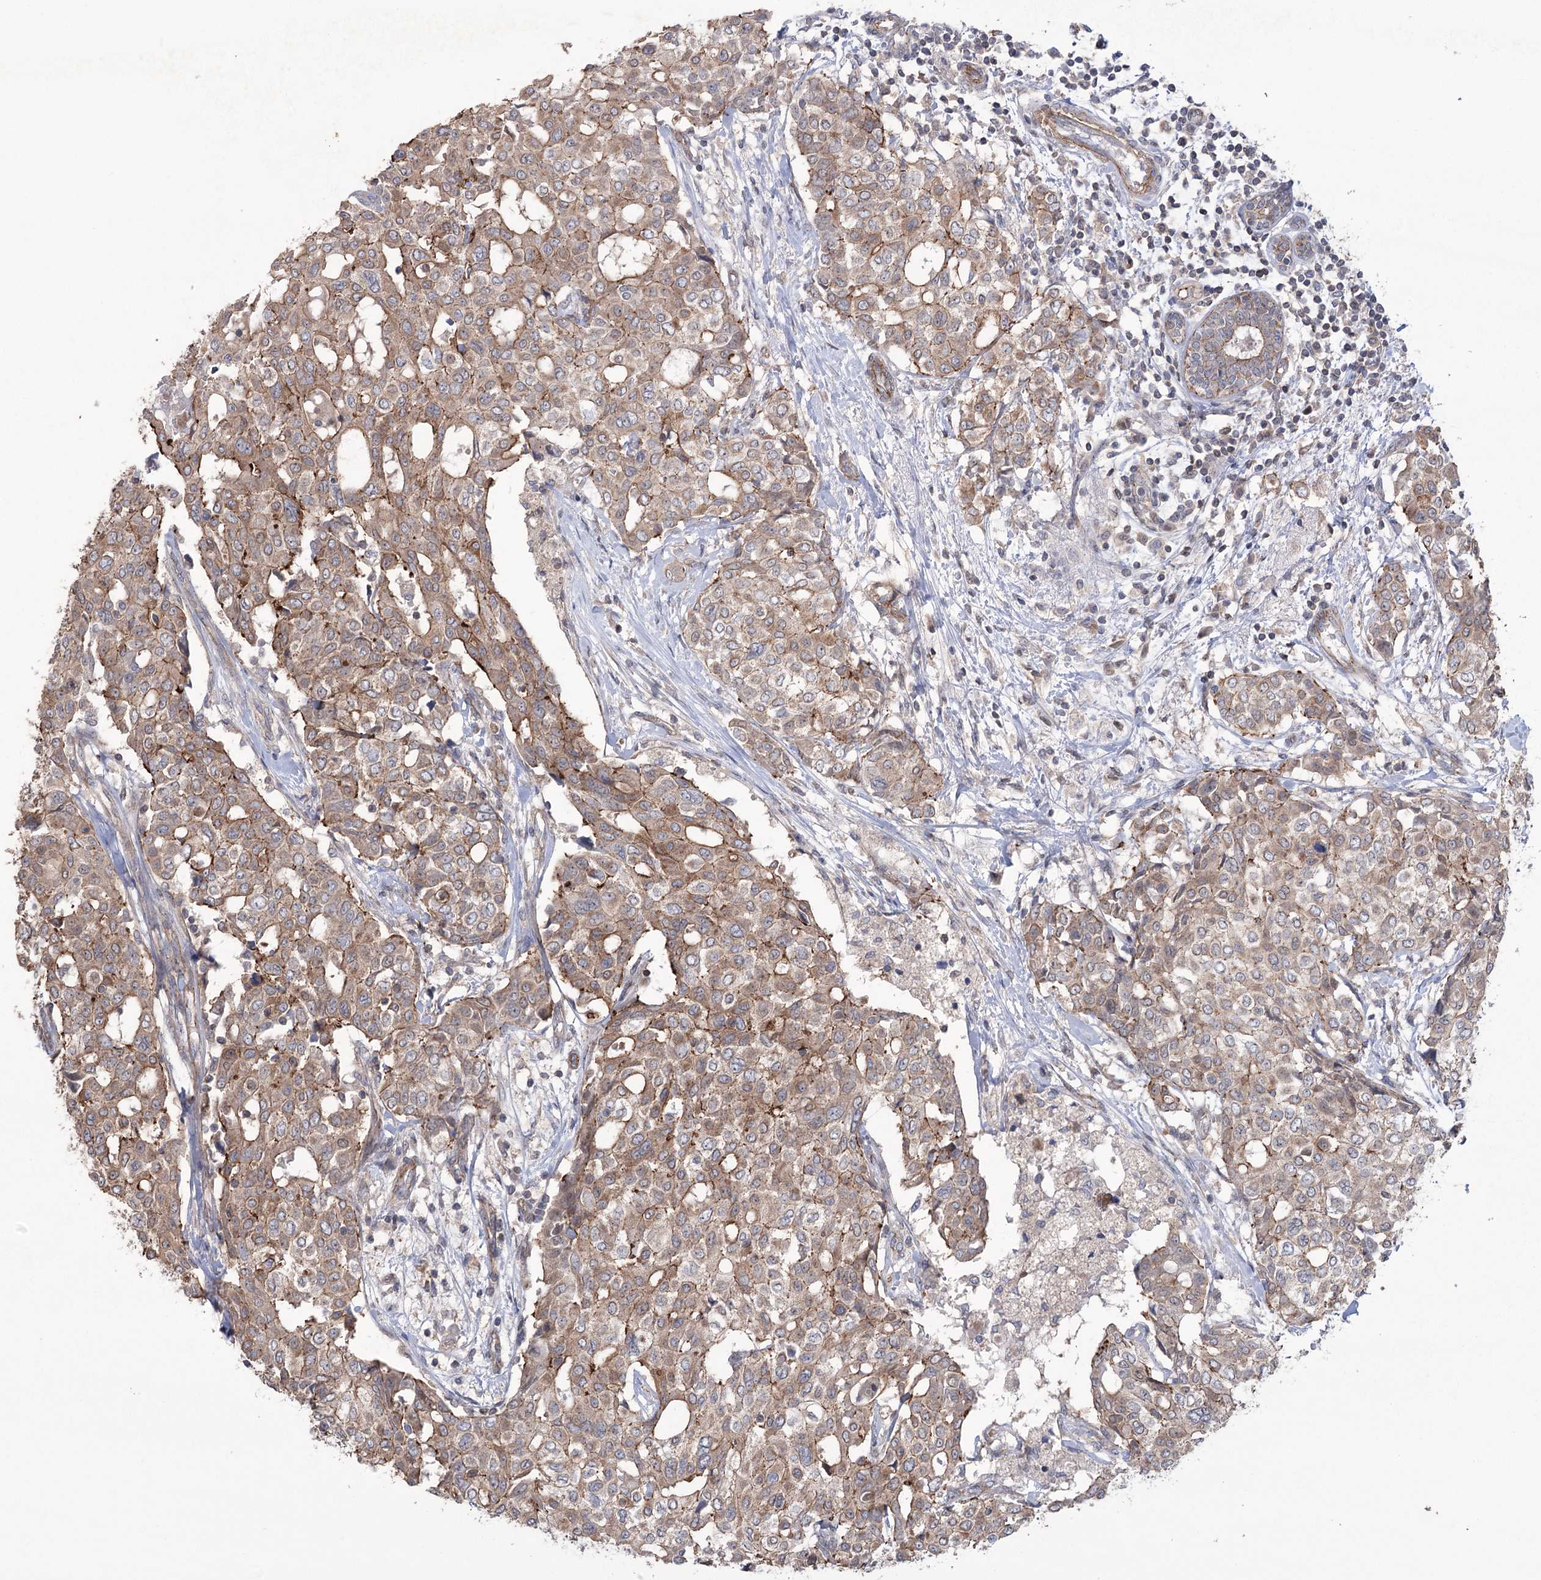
{"staining": {"intensity": "moderate", "quantity": ">75%", "location": "cytoplasmic/membranous"}, "tissue": "breast cancer", "cell_type": "Tumor cells", "image_type": "cancer", "snomed": [{"axis": "morphology", "description": "Lobular carcinoma"}, {"axis": "topography", "description": "Breast"}], "caption": "Protein positivity by immunohistochemistry exhibits moderate cytoplasmic/membranous positivity in approximately >75% of tumor cells in breast lobular carcinoma. The protein is stained brown, and the nuclei are stained in blue (DAB IHC with brightfield microscopy, high magnification).", "gene": "TRIM71", "patient": {"sex": "female", "age": 51}}